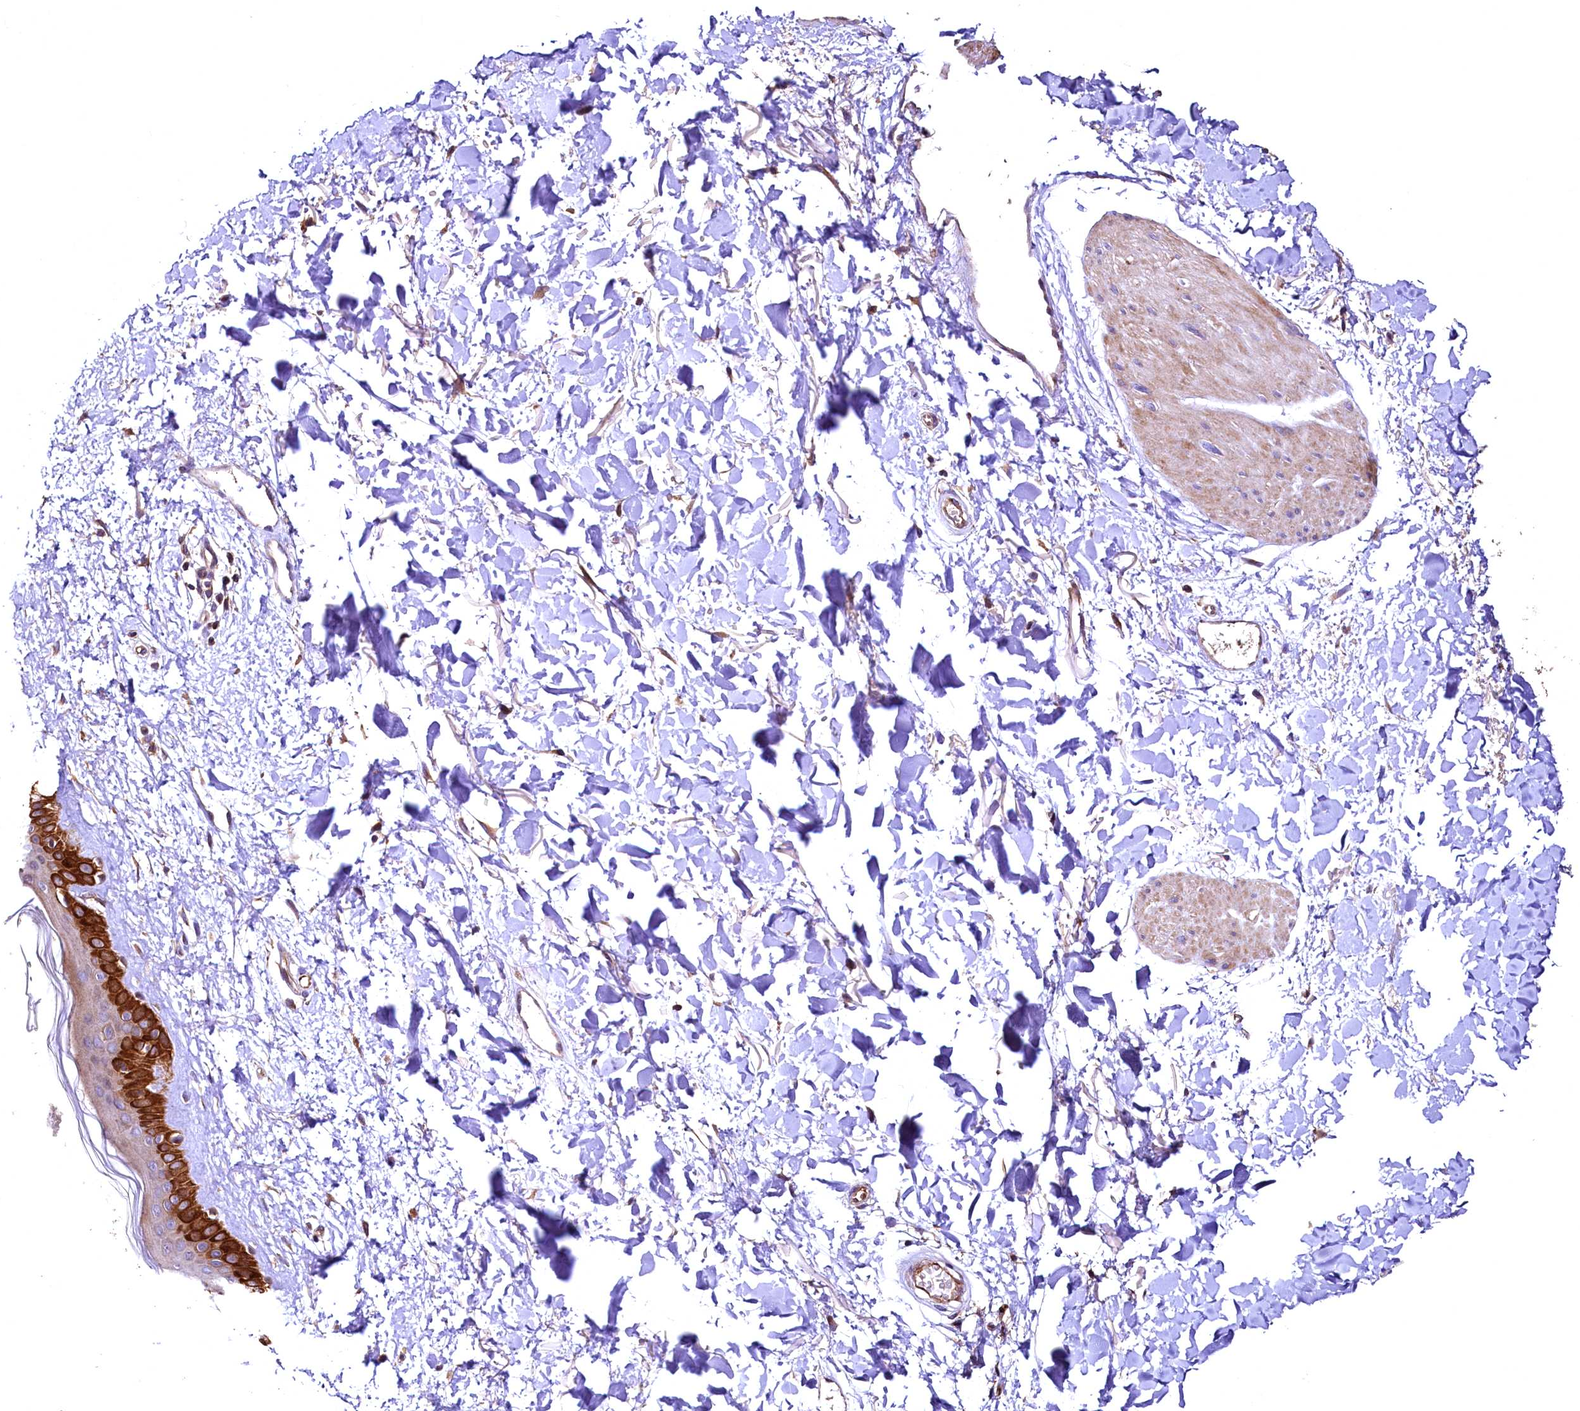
{"staining": {"intensity": "moderate", "quantity": ">75%", "location": "cytoplasmic/membranous"}, "tissue": "skin", "cell_type": "Fibroblasts", "image_type": "normal", "snomed": [{"axis": "morphology", "description": "Normal tissue, NOS"}, {"axis": "topography", "description": "Skin"}], "caption": "IHC (DAB (3,3'-diaminobenzidine)) staining of normal human skin shows moderate cytoplasmic/membranous protein staining in approximately >75% of fibroblasts.", "gene": "RASSF1", "patient": {"sex": "female", "age": 58}}